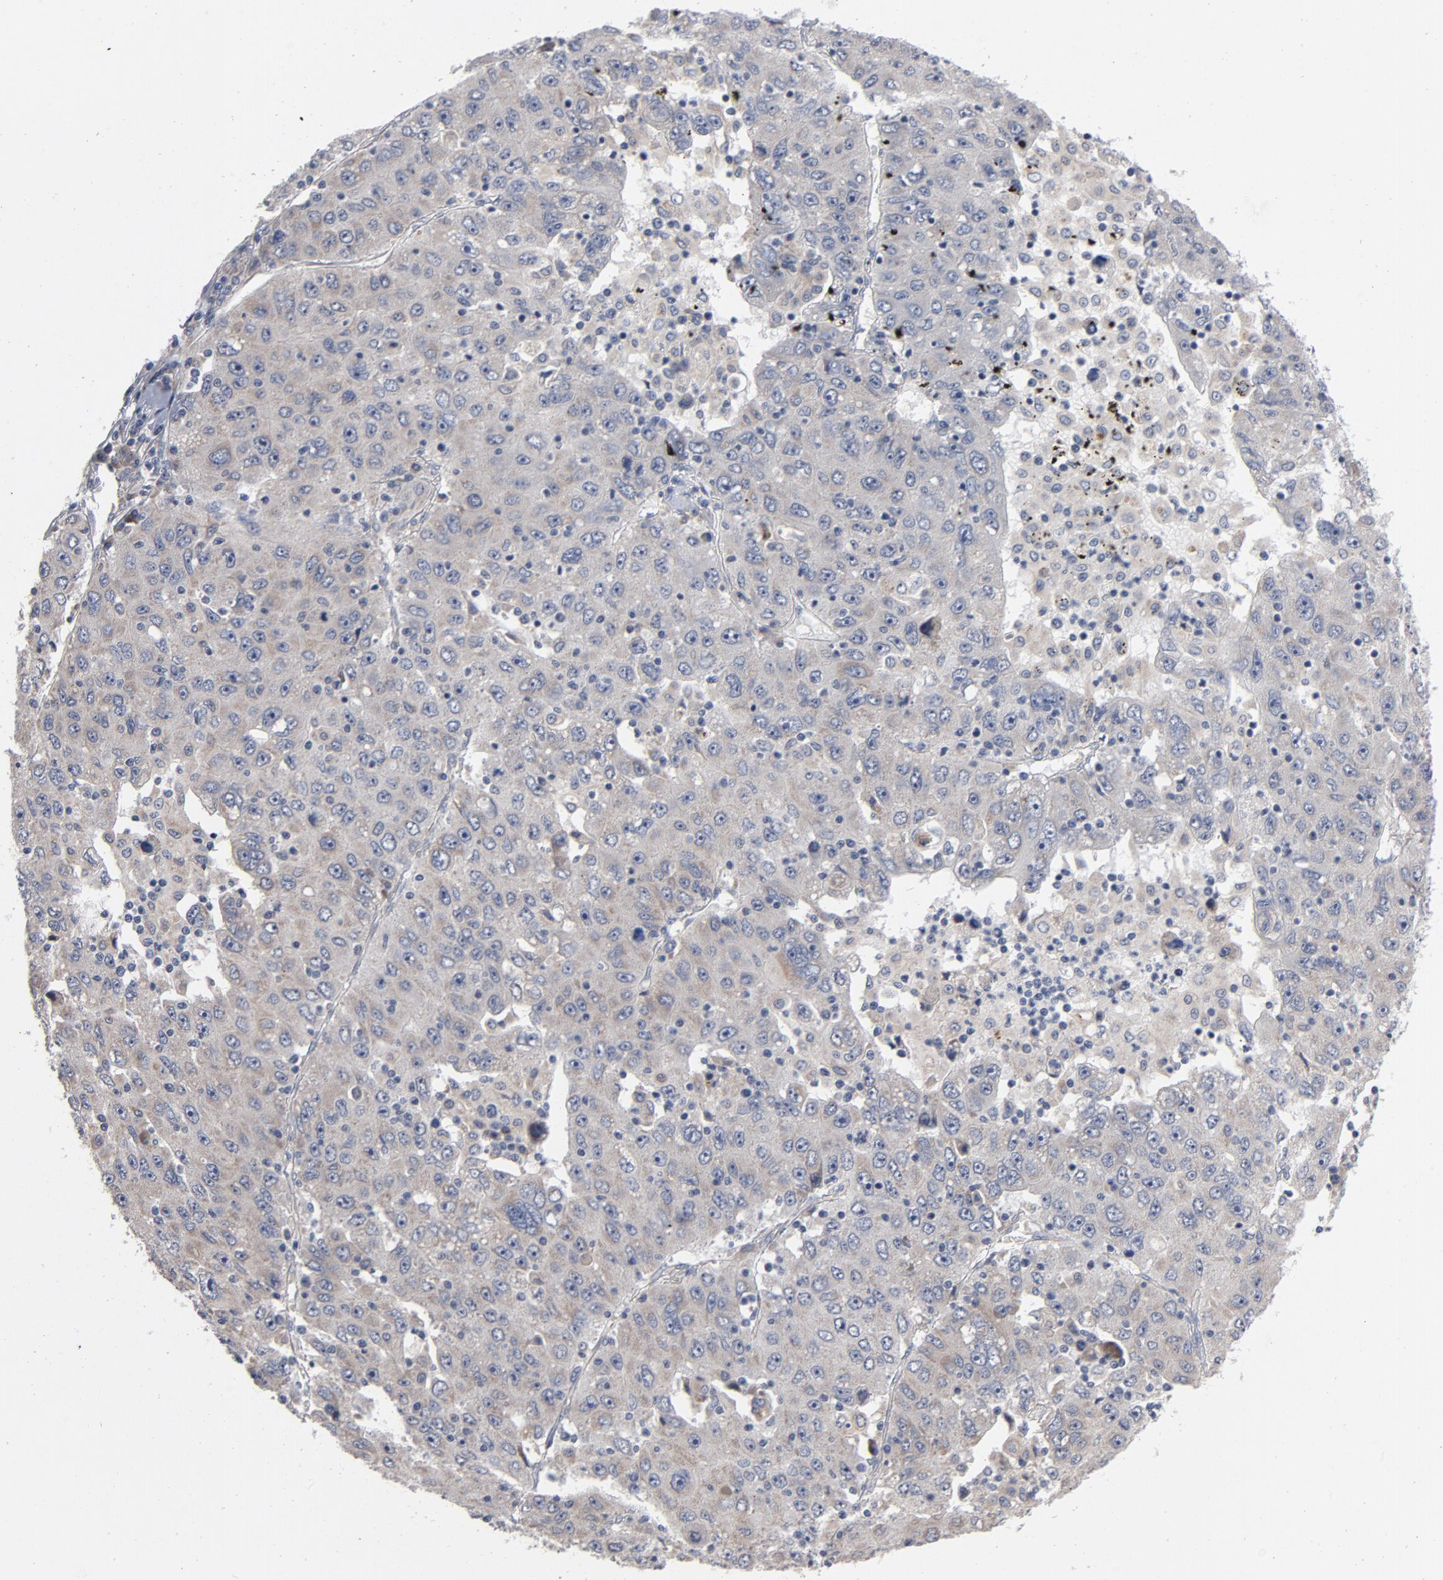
{"staining": {"intensity": "weak", "quantity": ">75%", "location": "cytoplasmic/membranous"}, "tissue": "liver cancer", "cell_type": "Tumor cells", "image_type": "cancer", "snomed": [{"axis": "morphology", "description": "Carcinoma, Hepatocellular, NOS"}, {"axis": "topography", "description": "Liver"}], "caption": "This is a histology image of immunohistochemistry (IHC) staining of liver cancer, which shows weak staining in the cytoplasmic/membranous of tumor cells.", "gene": "CCDC134", "patient": {"sex": "male", "age": 49}}